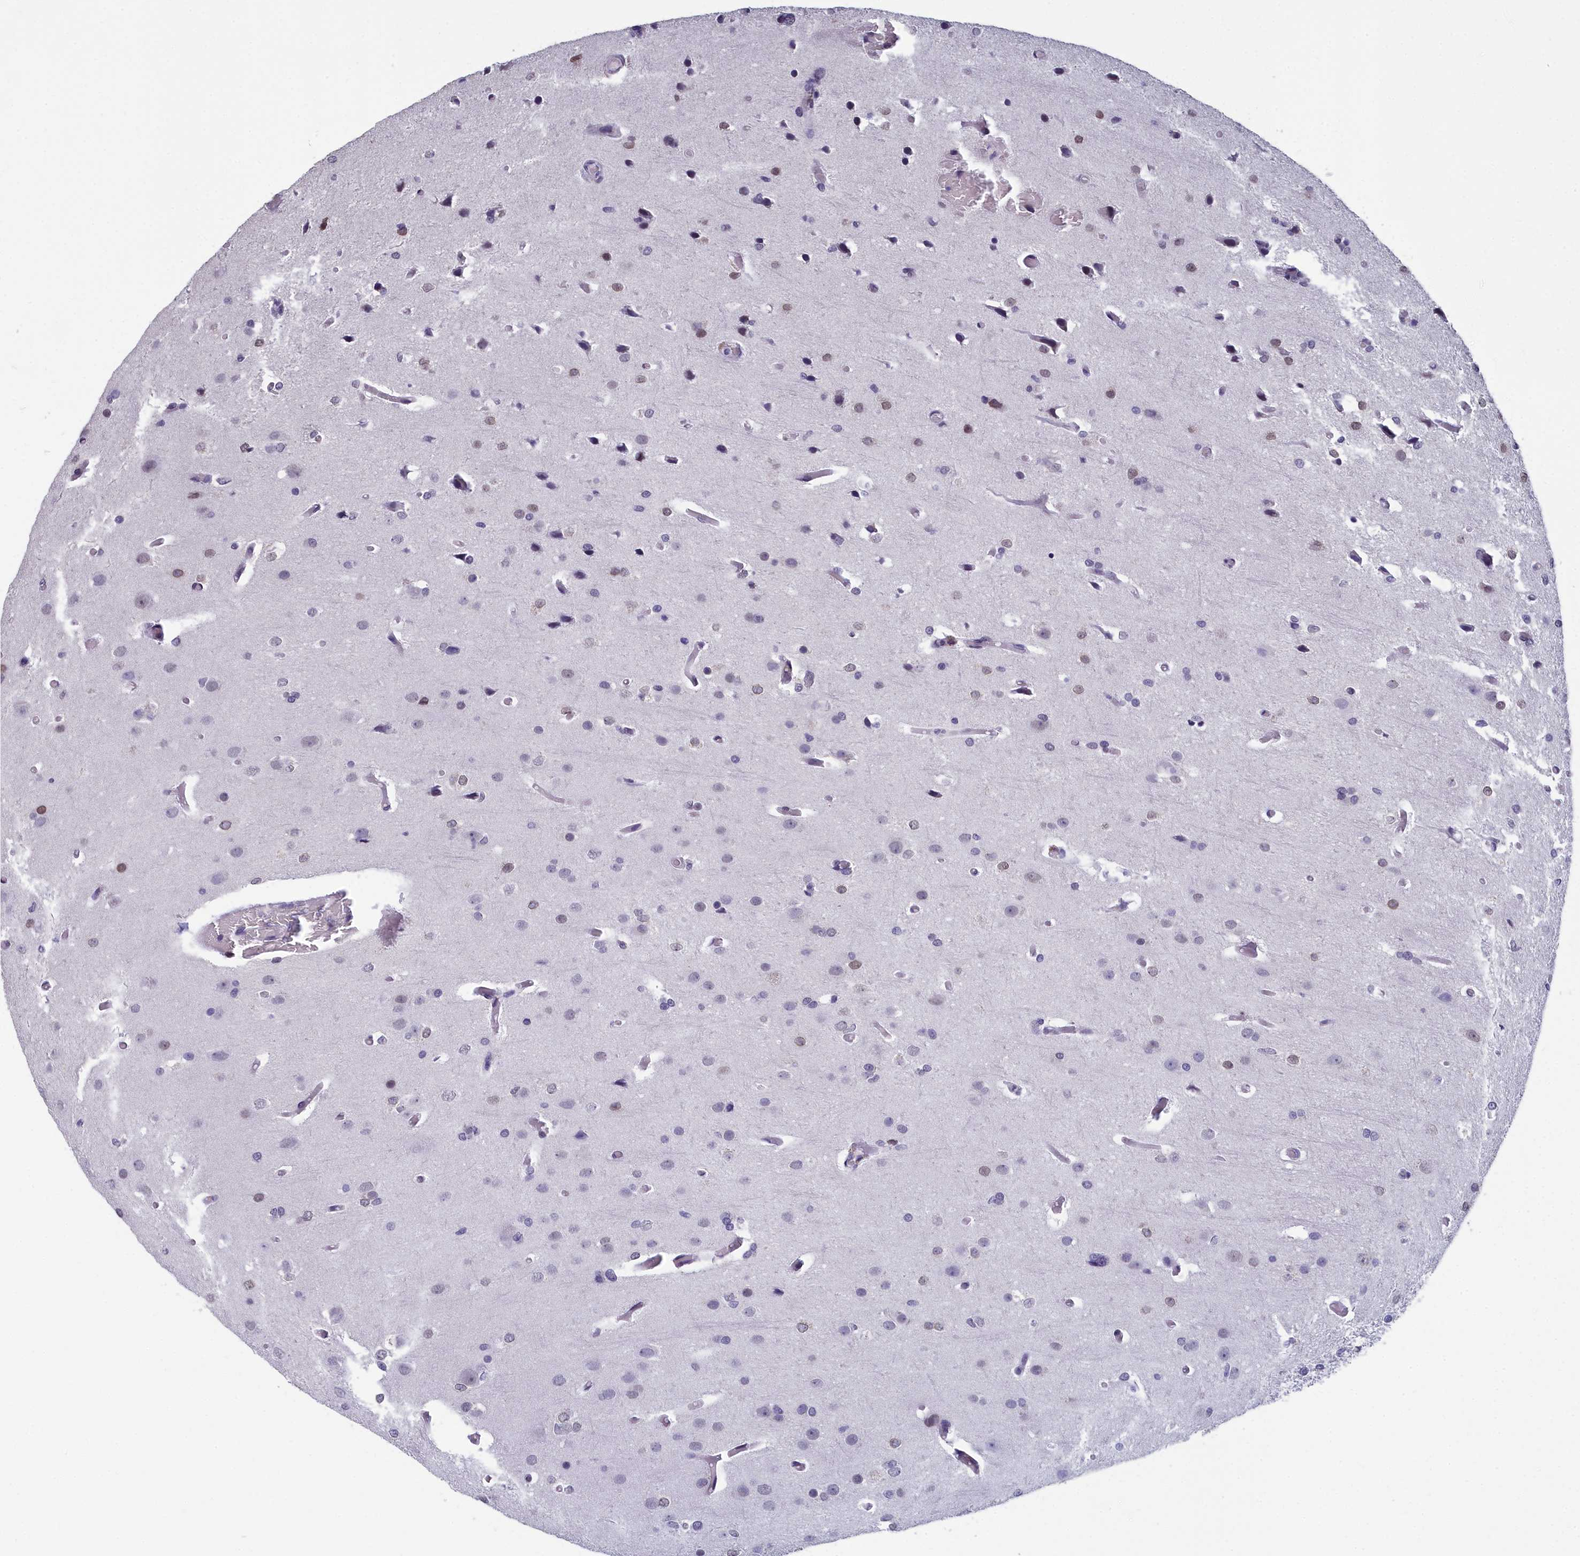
{"staining": {"intensity": "negative", "quantity": "none", "location": "none"}, "tissue": "glioma", "cell_type": "Tumor cells", "image_type": "cancer", "snomed": [{"axis": "morphology", "description": "Glioma, malignant, High grade"}, {"axis": "topography", "description": "Brain"}], "caption": "A high-resolution photomicrograph shows IHC staining of glioma, which demonstrates no significant expression in tumor cells.", "gene": "CCDC97", "patient": {"sex": "female", "age": 50}}